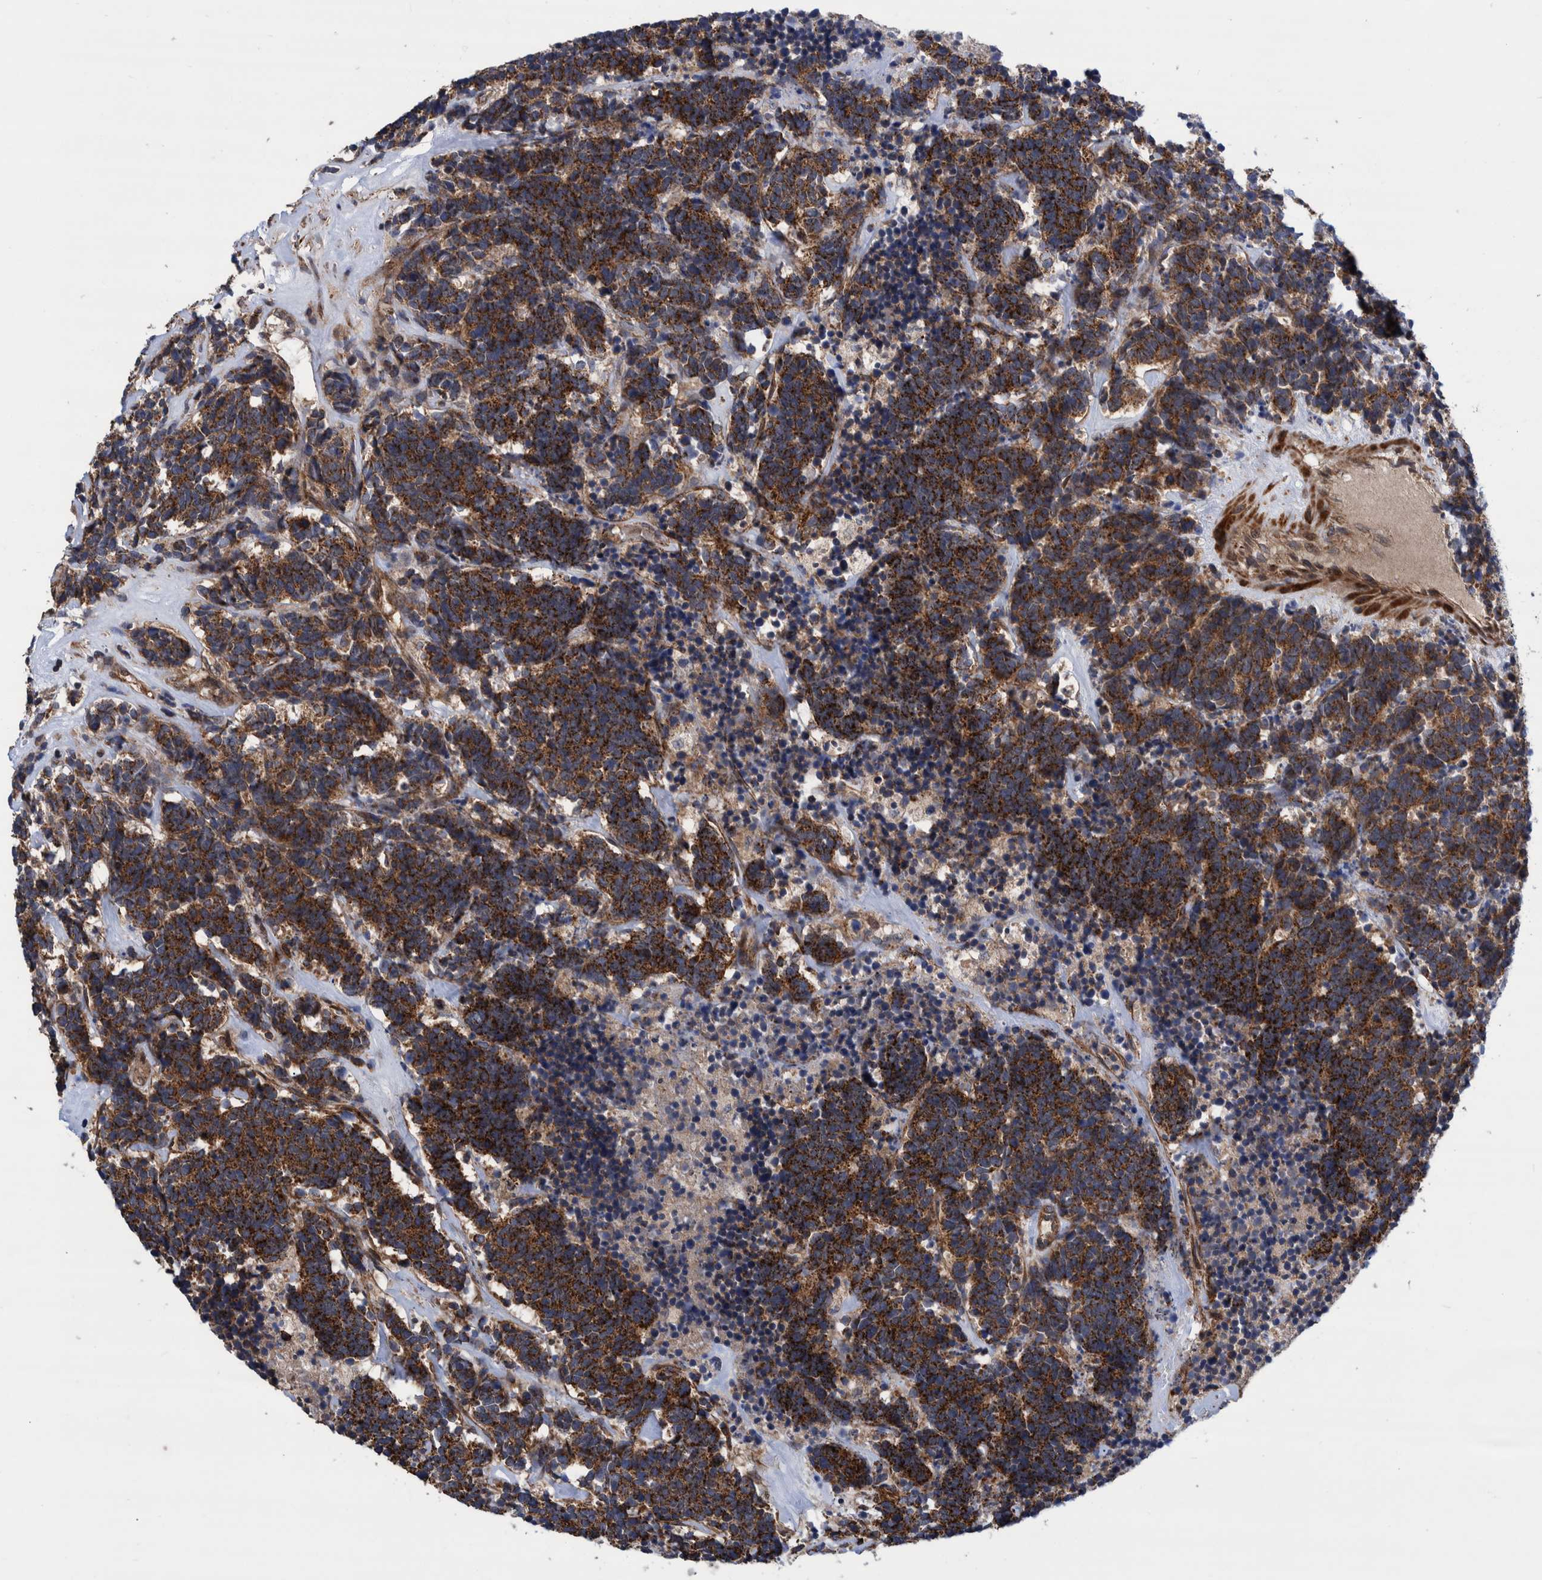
{"staining": {"intensity": "strong", "quantity": ">75%", "location": "cytoplasmic/membranous"}, "tissue": "carcinoid", "cell_type": "Tumor cells", "image_type": "cancer", "snomed": [{"axis": "morphology", "description": "Carcinoma, NOS"}, {"axis": "morphology", "description": "Carcinoid, malignant, NOS"}, {"axis": "topography", "description": "Urinary bladder"}], "caption": "Tumor cells display high levels of strong cytoplasmic/membranous expression in about >75% of cells in carcinoma.", "gene": "GRPEL2", "patient": {"sex": "male", "age": 57}}